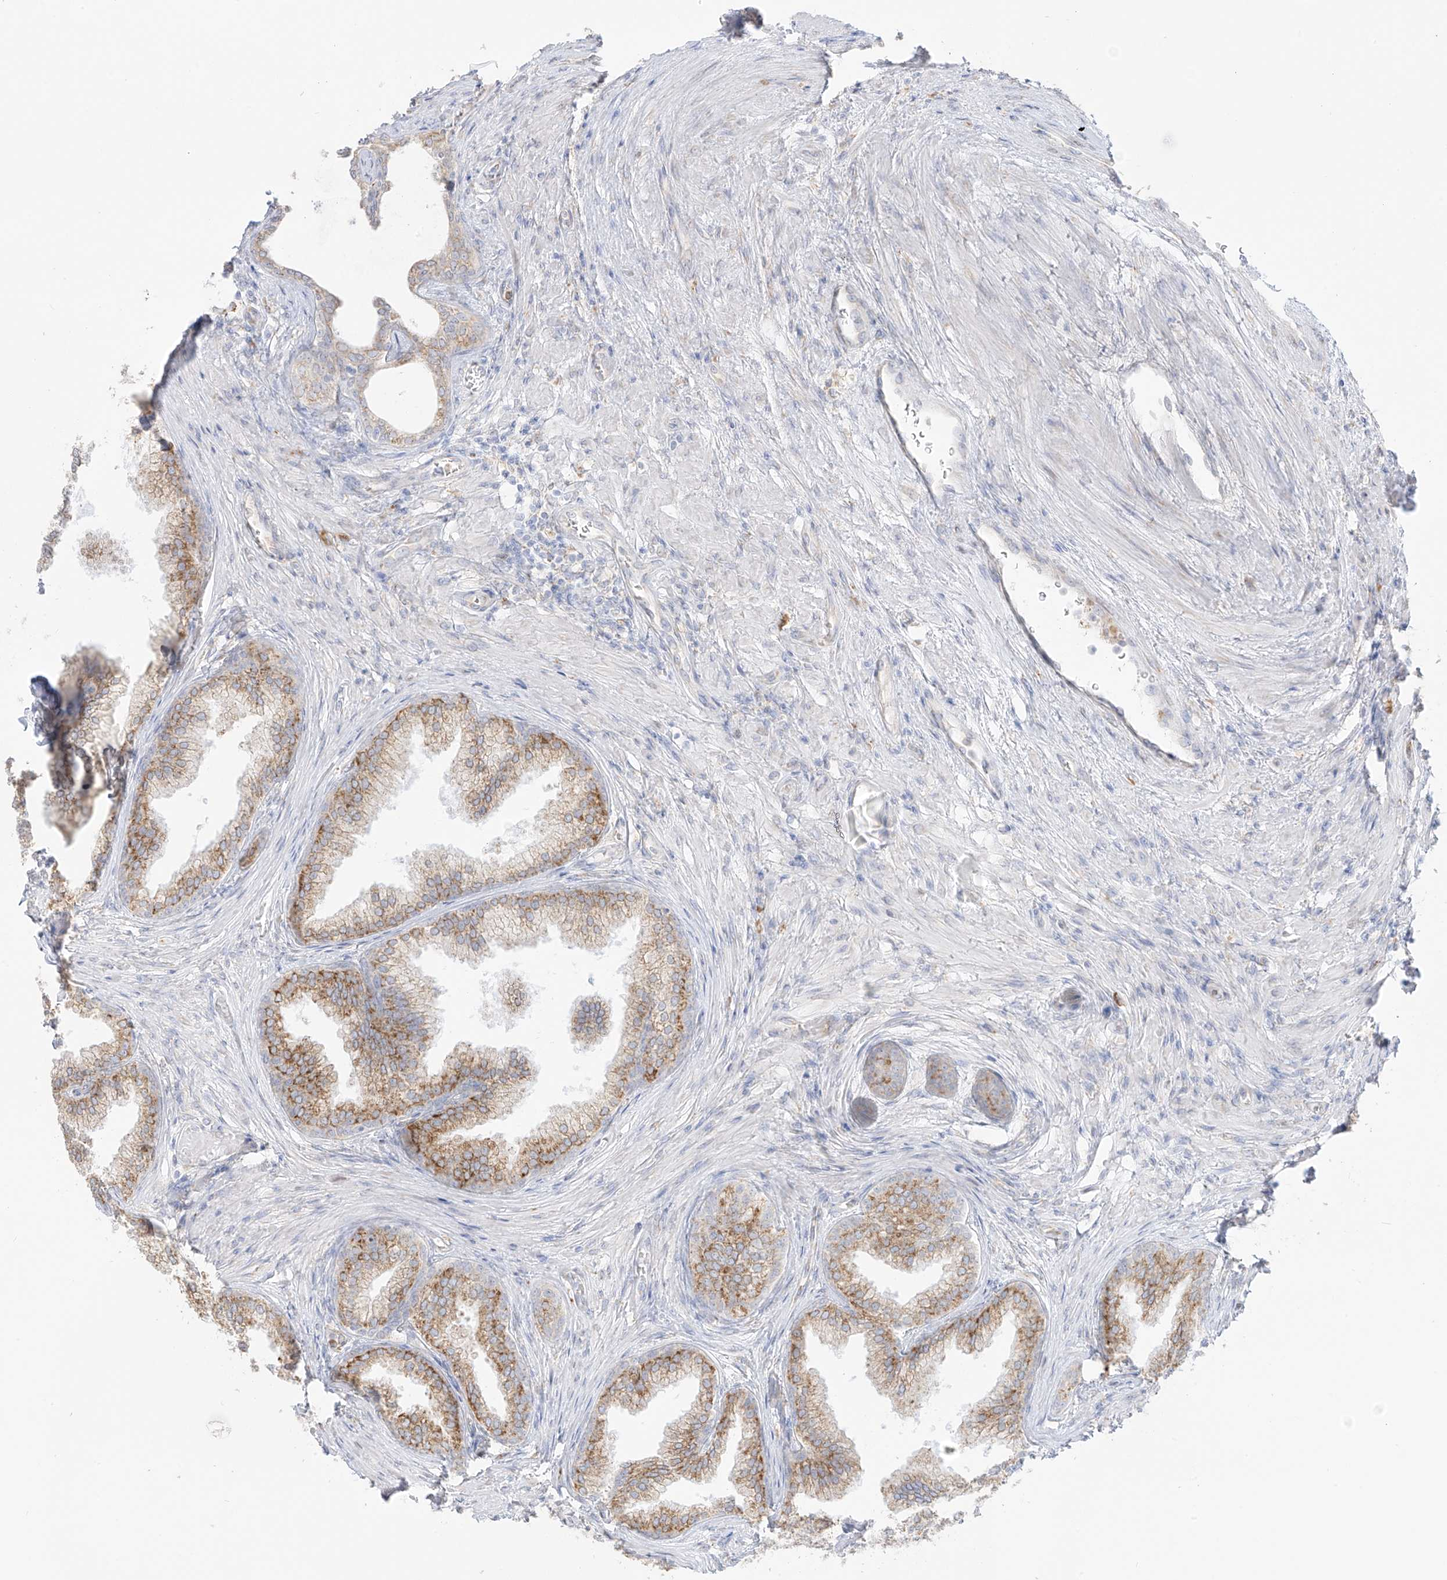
{"staining": {"intensity": "moderate", "quantity": ">75%", "location": "cytoplasmic/membranous"}, "tissue": "prostate", "cell_type": "Glandular cells", "image_type": "normal", "snomed": [{"axis": "morphology", "description": "Normal tissue, NOS"}, {"axis": "topography", "description": "Prostate"}], "caption": "Unremarkable prostate reveals moderate cytoplasmic/membranous positivity in about >75% of glandular cells Using DAB (3,3'-diaminobenzidine) (brown) and hematoxylin (blue) stains, captured at high magnification using brightfield microscopy..", "gene": "LRRC59", "patient": {"sex": "male", "age": 76}}